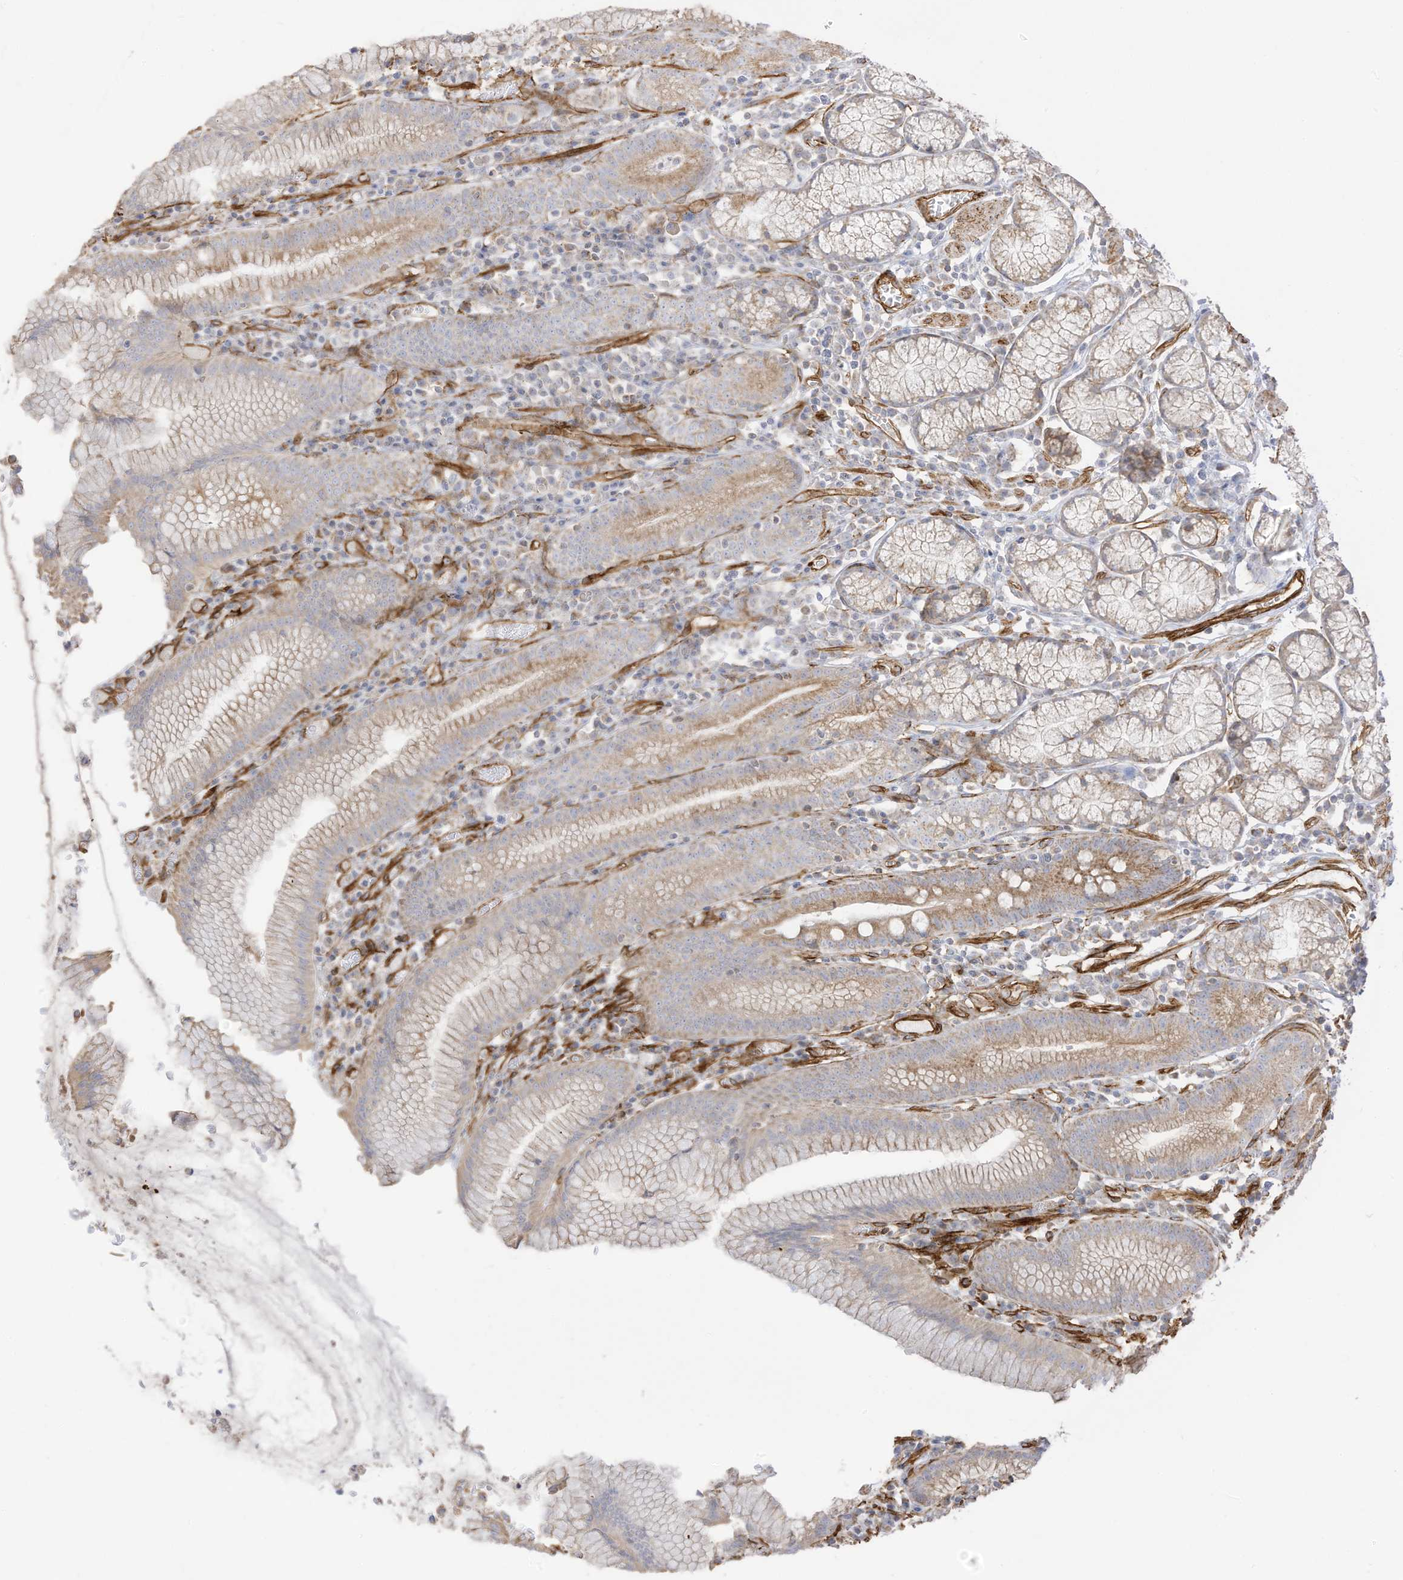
{"staining": {"intensity": "moderate", "quantity": "25%-75%", "location": "cytoplasmic/membranous"}, "tissue": "stomach", "cell_type": "Glandular cells", "image_type": "normal", "snomed": [{"axis": "morphology", "description": "Normal tissue, NOS"}, {"axis": "topography", "description": "Stomach"}], "caption": "Immunohistochemistry (IHC) staining of unremarkable stomach, which shows medium levels of moderate cytoplasmic/membranous expression in approximately 25%-75% of glandular cells indicating moderate cytoplasmic/membranous protein staining. The staining was performed using DAB (3,3'-diaminobenzidine) (brown) for protein detection and nuclei were counterstained in hematoxylin (blue).", "gene": "ABCB7", "patient": {"sex": "male", "age": 55}}